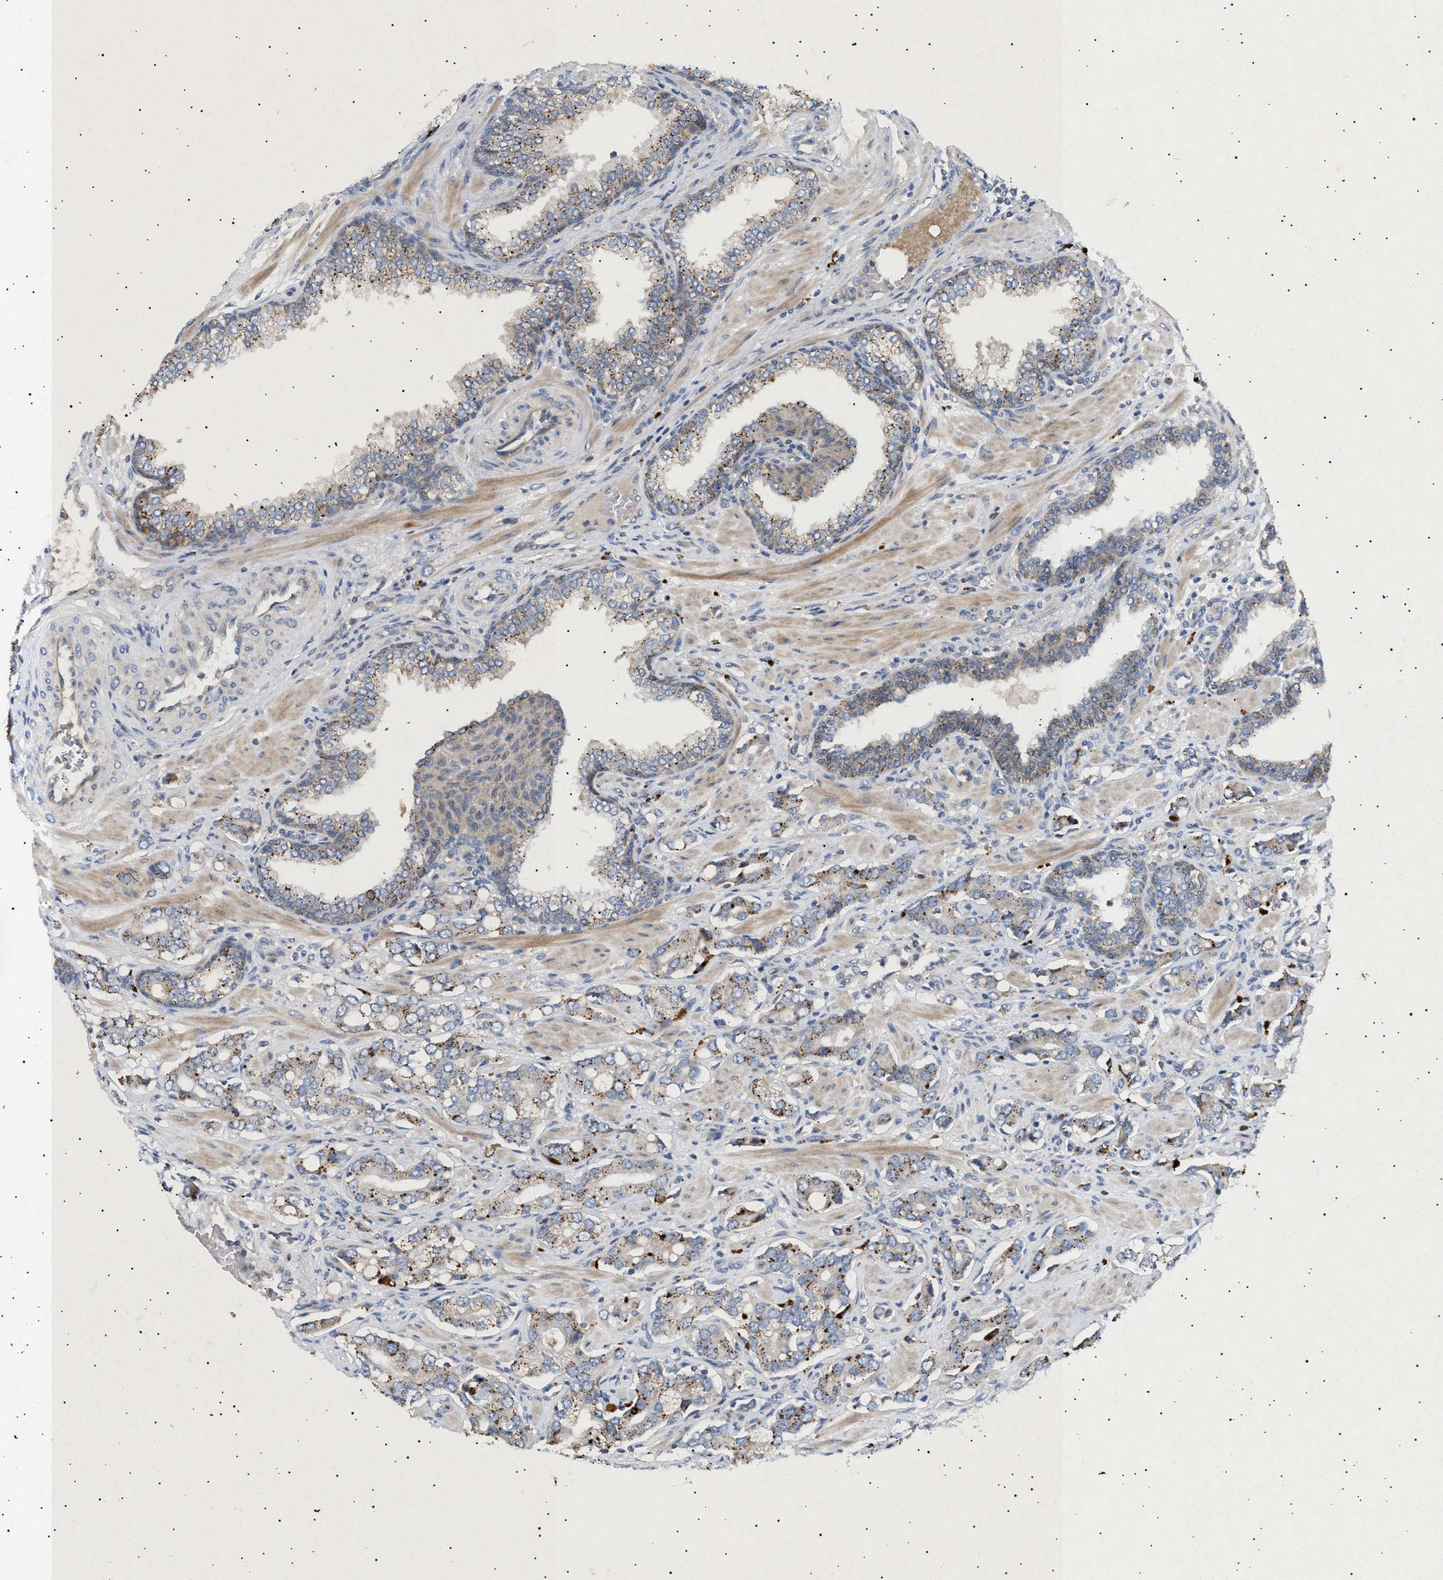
{"staining": {"intensity": "moderate", "quantity": ">75%", "location": "cytoplasmic/membranous"}, "tissue": "prostate cancer", "cell_type": "Tumor cells", "image_type": "cancer", "snomed": [{"axis": "morphology", "description": "Adenocarcinoma, High grade"}, {"axis": "topography", "description": "Prostate"}], "caption": "IHC of prostate adenocarcinoma (high-grade) exhibits medium levels of moderate cytoplasmic/membranous staining in approximately >75% of tumor cells. The staining was performed using DAB (3,3'-diaminobenzidine) to visualize the protein expression in brown, while the nuclei were stained in blue with hematoxylin (Magnification: 20x).", "gene": "SIRT5", "patient": {"sex": "male", "age": 52}}